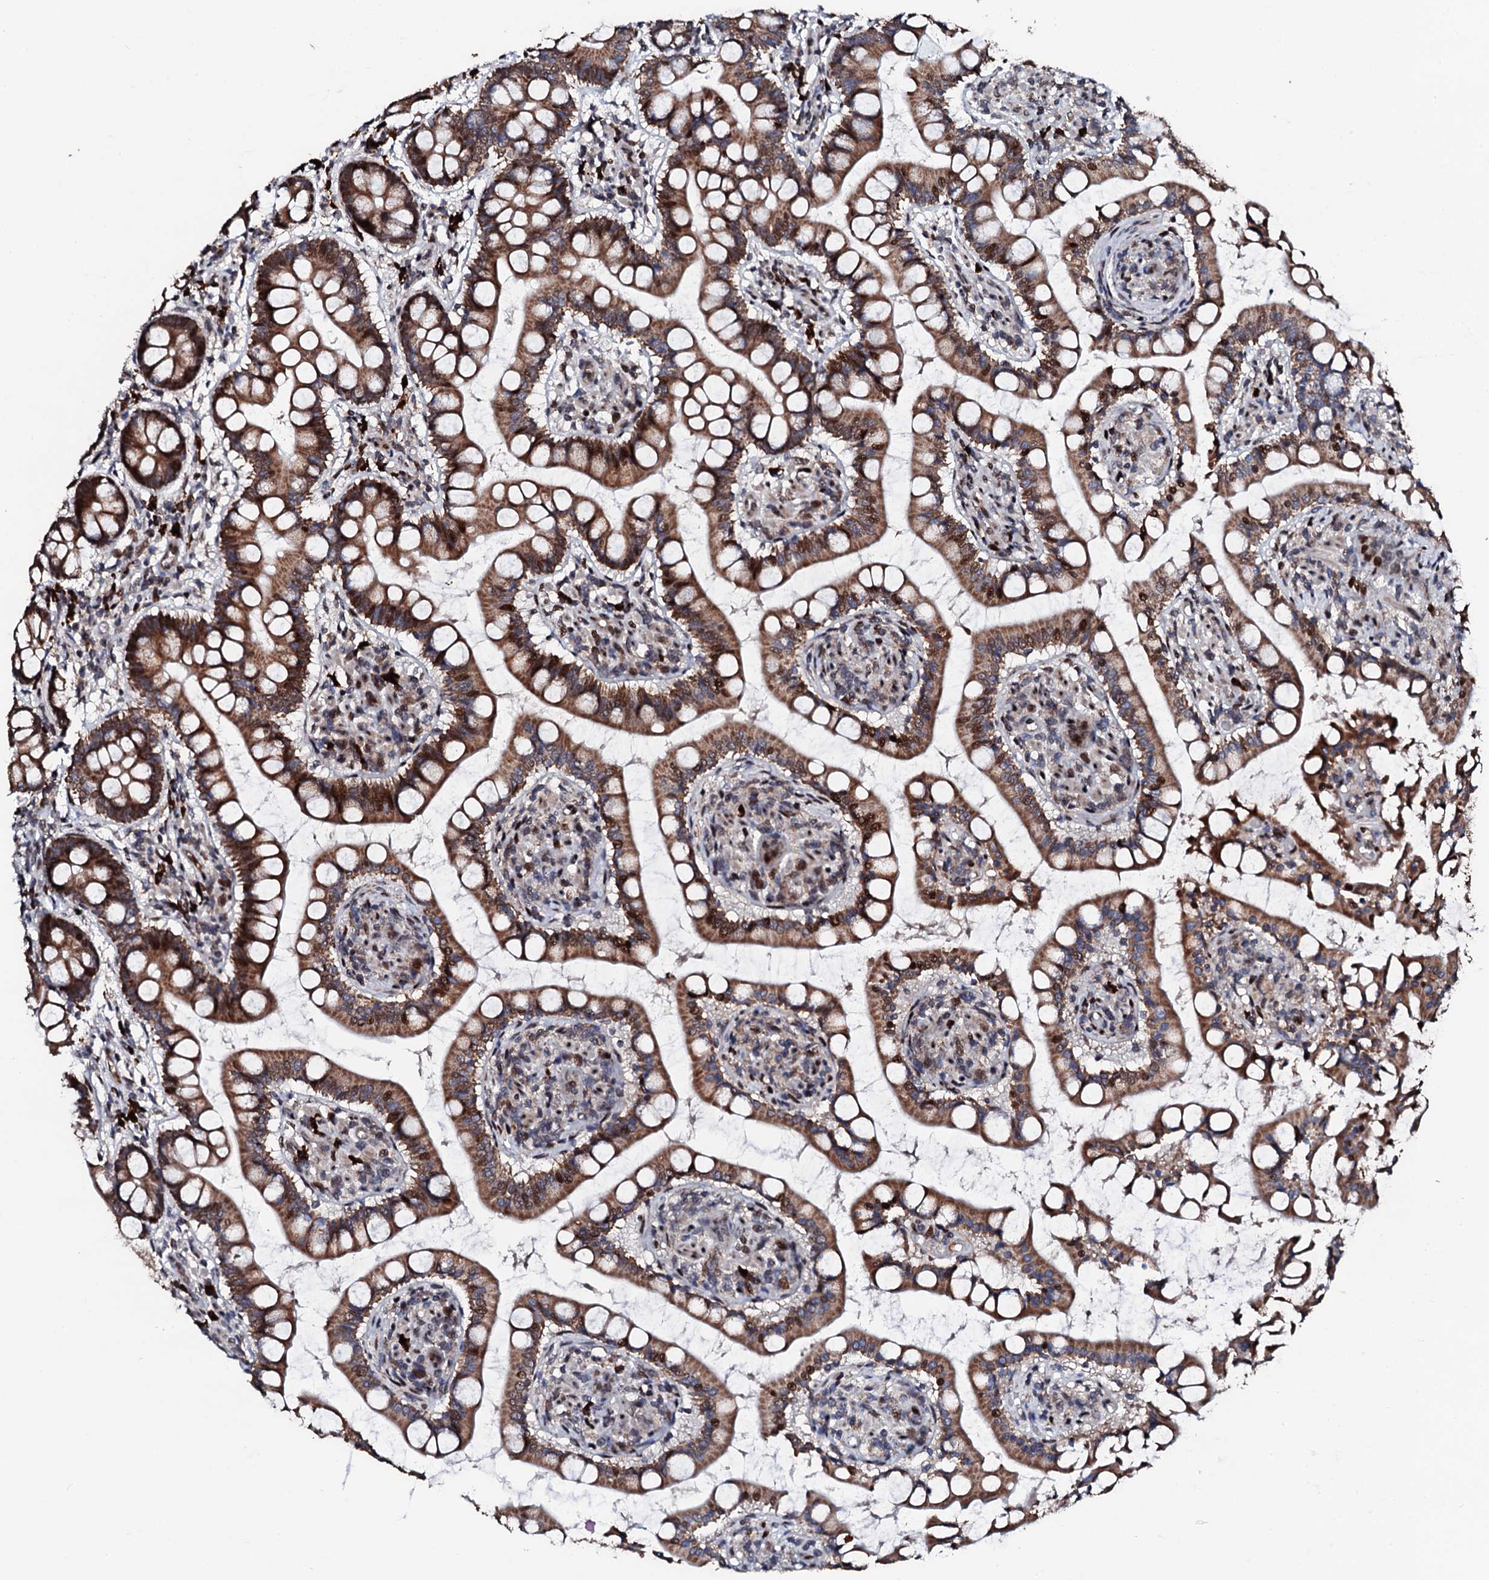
{"staining": {"intensity": "moderate", "quantity": ">75%", "location": "cytoplasmic/membranous,nuclear"}, "tissue": "small intestine", "cell_type": "Glandular cells", "image_type": "normal", "snomed": [{"axis": "morphology", "description": "Normal tissue, NOS"}, {"axis": "topography", "description": "Small intestine"}], "caption": "Moderate cytoplasmic/membranous,nuclear protein expression is seen in about >75% of glandular cells in small intestine. (DAB = brown stain, brightfield microscopy at high magnification).", "gene": "KIF18A", "patient": {"sex": "male", "age": 52}}